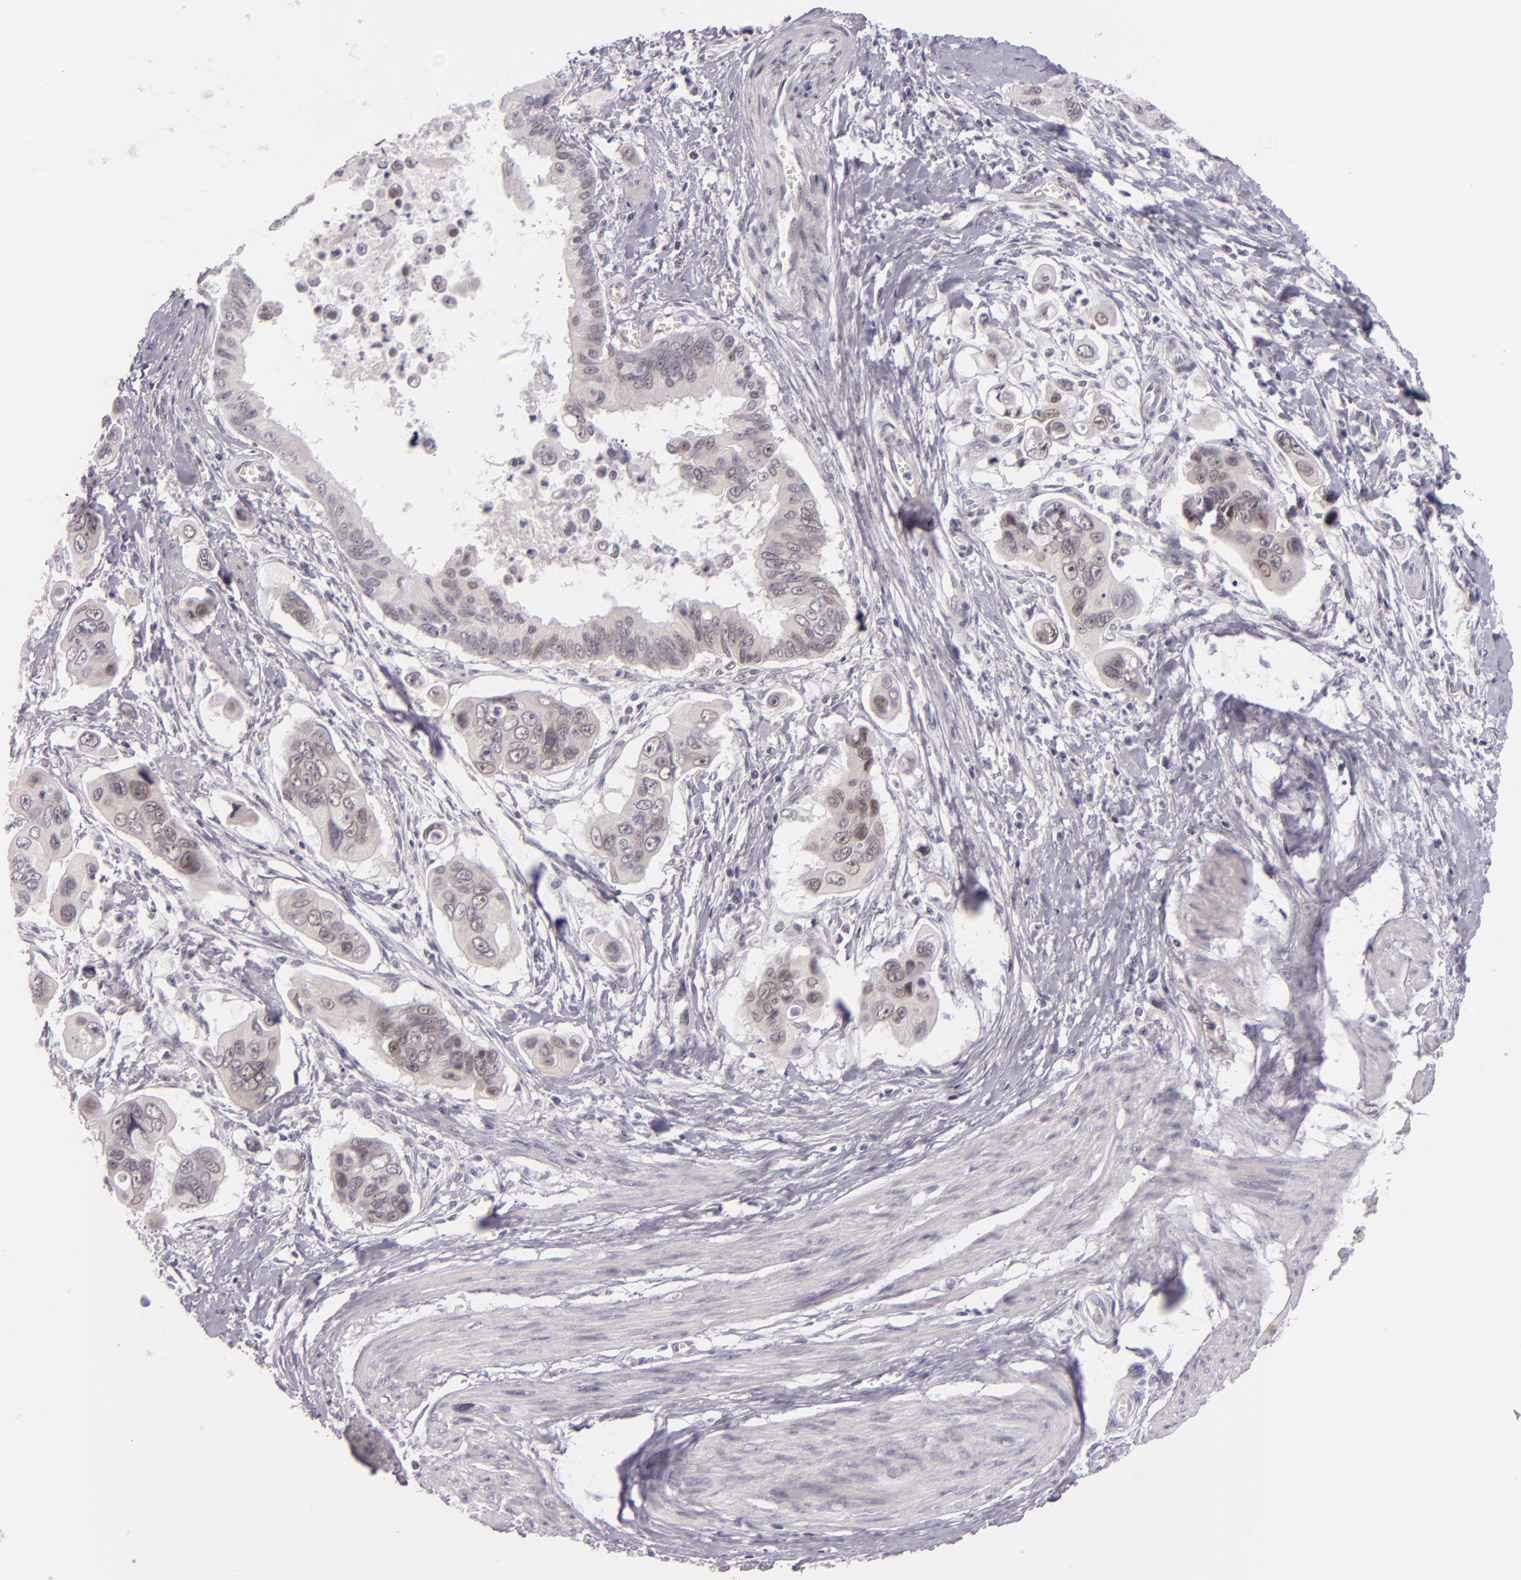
{"staining": {"intensity": "weak", "quantity": "<25%", "location": "nuclear"}, "tissue": "stomach cancer", "cell_type": "Tumor cells", "image_type": "cancer", "snomed": [{"axis": "morphology", "description": "Adenocarcinoma, NOS"}, {"axis": "topography", "description": "Stomach, upper"}], "caption": "DAB (3,3'-diaminobenzidine) immunohistochemical staining of stomach adenocarcinoma displays no significant staining in tumor cells. The staining is performed using DAB (3,3'-diaminobenzidine) brown chromogen with nuclei counter-stained in using hematoxylin.", "gene": "BCL3", "patient": {"sex": "male", "age": 80}}